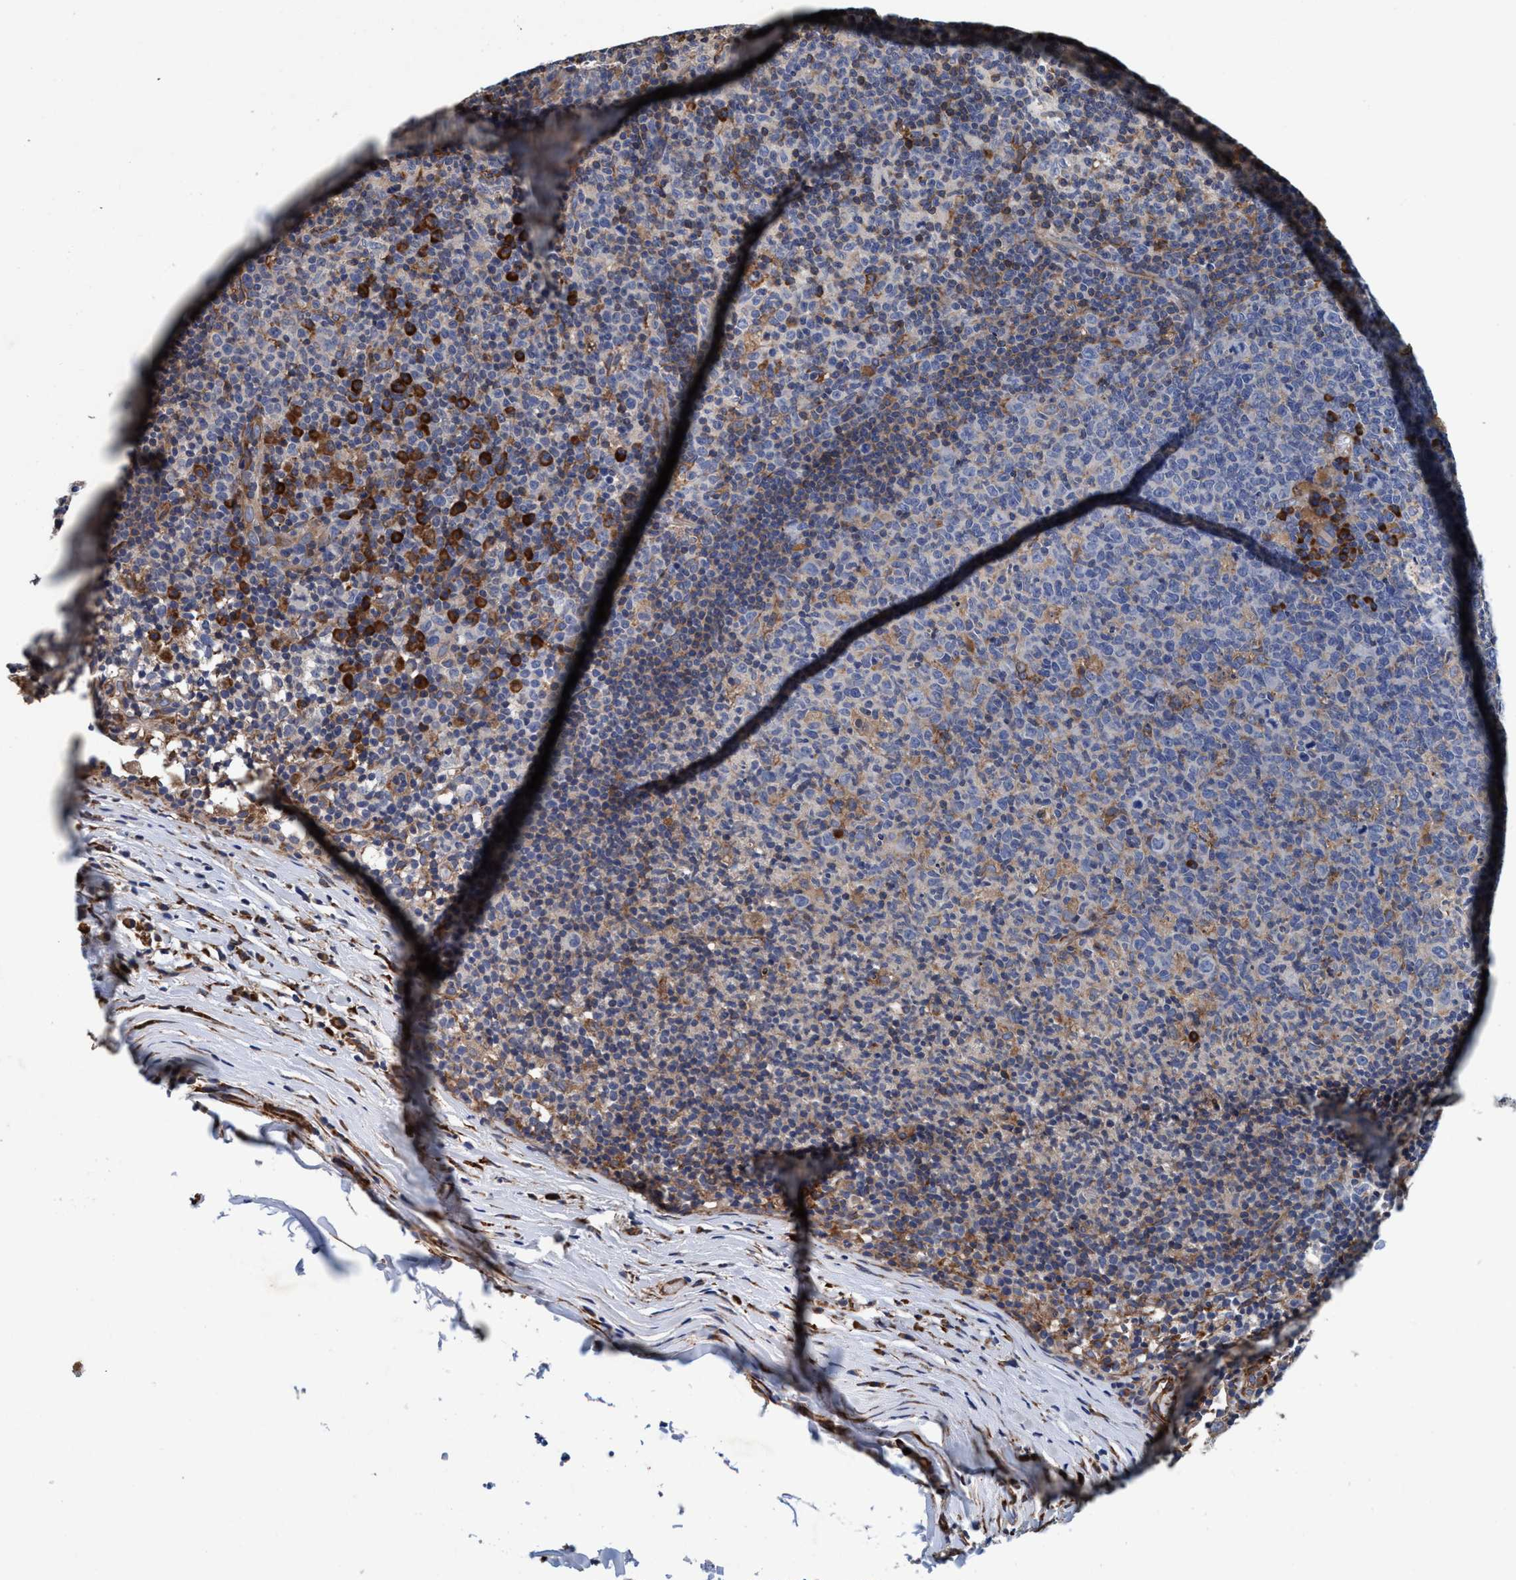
{"staining": {"intensity": "weak", "quantity": "<25%", "location": "cytoplasmic/membranous"}, "tissue": "lymph node", "cell_type": "Germinal center cells", "image_type": "normal", "snomed": [{"axis": "morphology", "description": "Normal tissue, NOS"}, {"axis": "morphology", "description": "Inflammation, NOS"}, {"axis": "topography", "description": "Lymph node"}], "caption": "Immunohistochemistry (IHC) of unremarkable human lymph node demonstrates no expression in germinal center cells. (Stains: DAB (3,3'-diaminobenzidine) IHC with hematoxylin counter stain, Microscopy: brightfield microscopy at high magnification).", "gene": "ENDOG", "patient": {"sex": "male", "age": 55}}